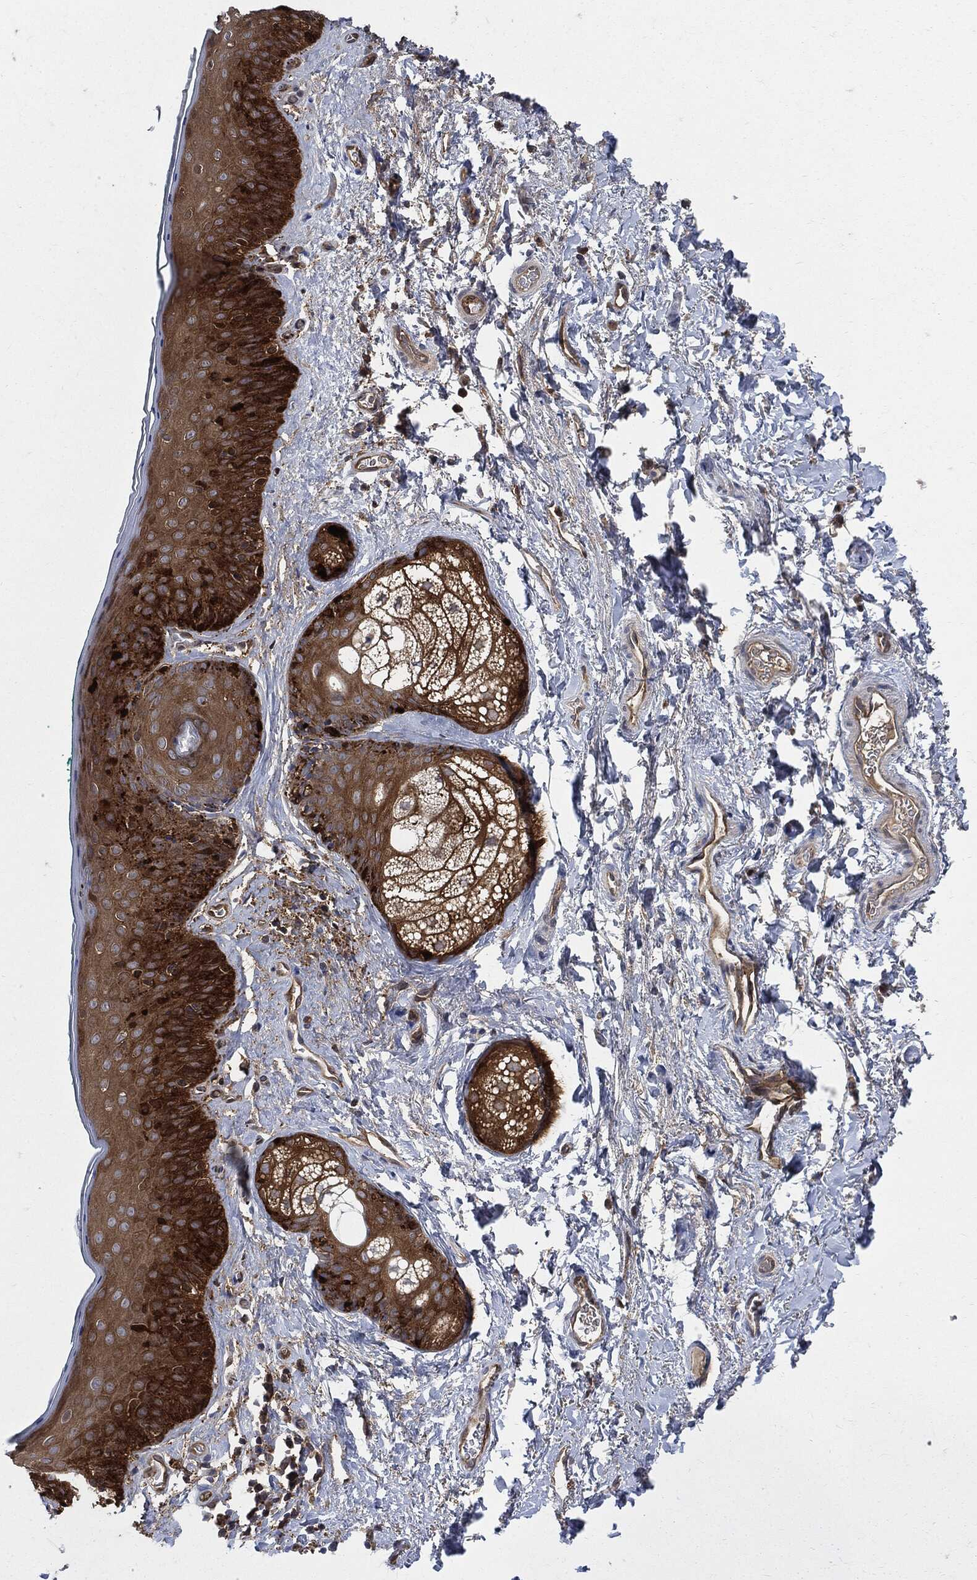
{"staining": {"intensity": "strong", "quantity": ">75%", "location": "cytoplasmic/membranous"}, "tissue": "vagina", "cell_type": "Squamous epithelial cells", "image_type": "normal", "snomed": [{"axis": "morphology", "description": "Normal tissue, NOS"}, {"axis": "topography", "description": "Vagina"}], "caption": "Squamous epithelial cells display high levels of strong cytoplasmic/membranous staining in about >75% of cells in benign vagina.", "gene": "XPNPEP1", "patient": {"sex": "female", "age": 66}}